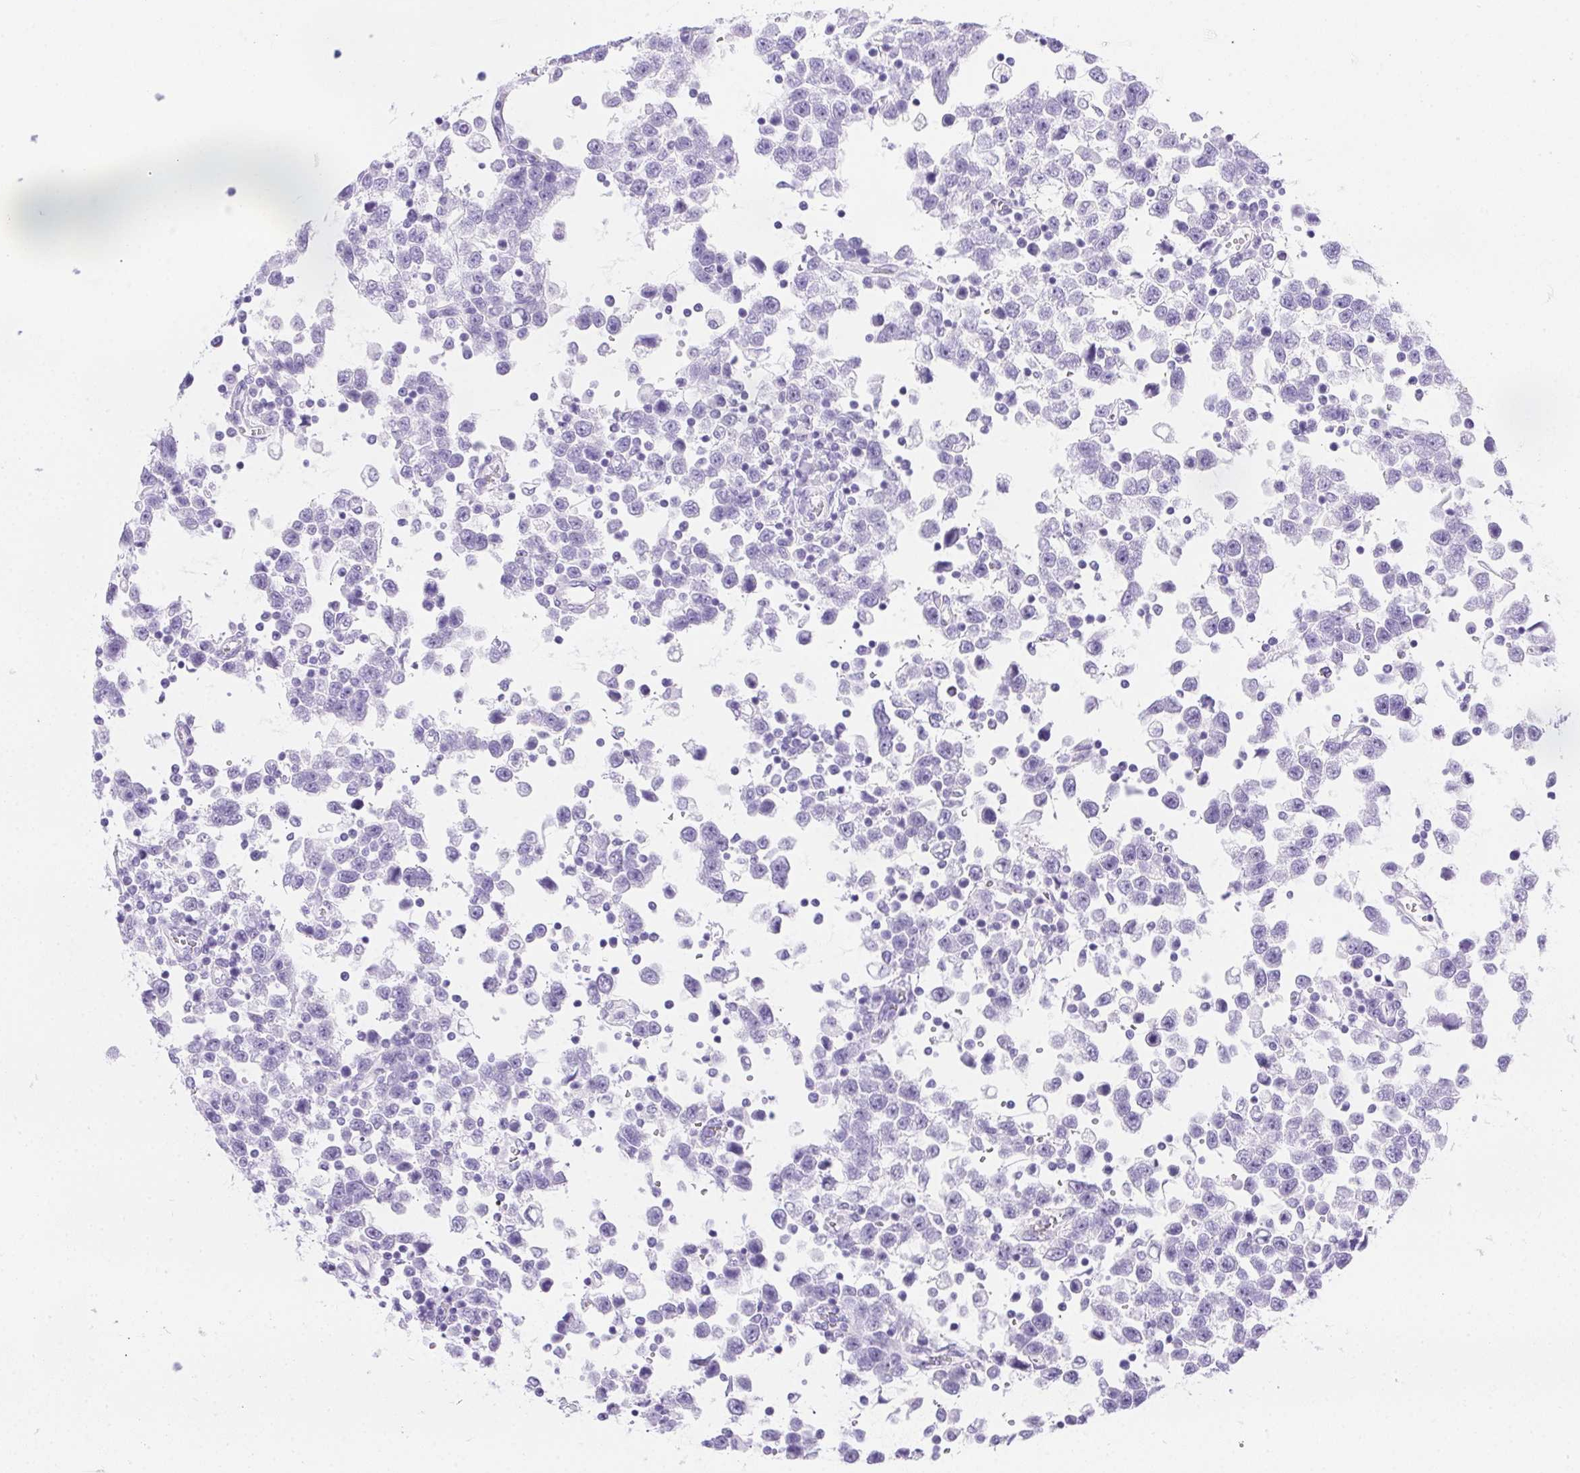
{"staining": {"intensity": "negative", "quantity": "none", "location": "none"}, "tissue": "testis cancer", "cell_type": "Tumor cells", "image_type": "cancer", "snomed": [{"axis": "morphology", "description": "Seminoma, NOS"}, {"axis": "topography", "description": "Testis"}], "caption": "Human testis seminoma stained for a protein using immunohistochemistry (IHC) displays no positivity in tumor cells.", "gene": "SPACA5B", "patient": {"sex": "male", "age": 34}}